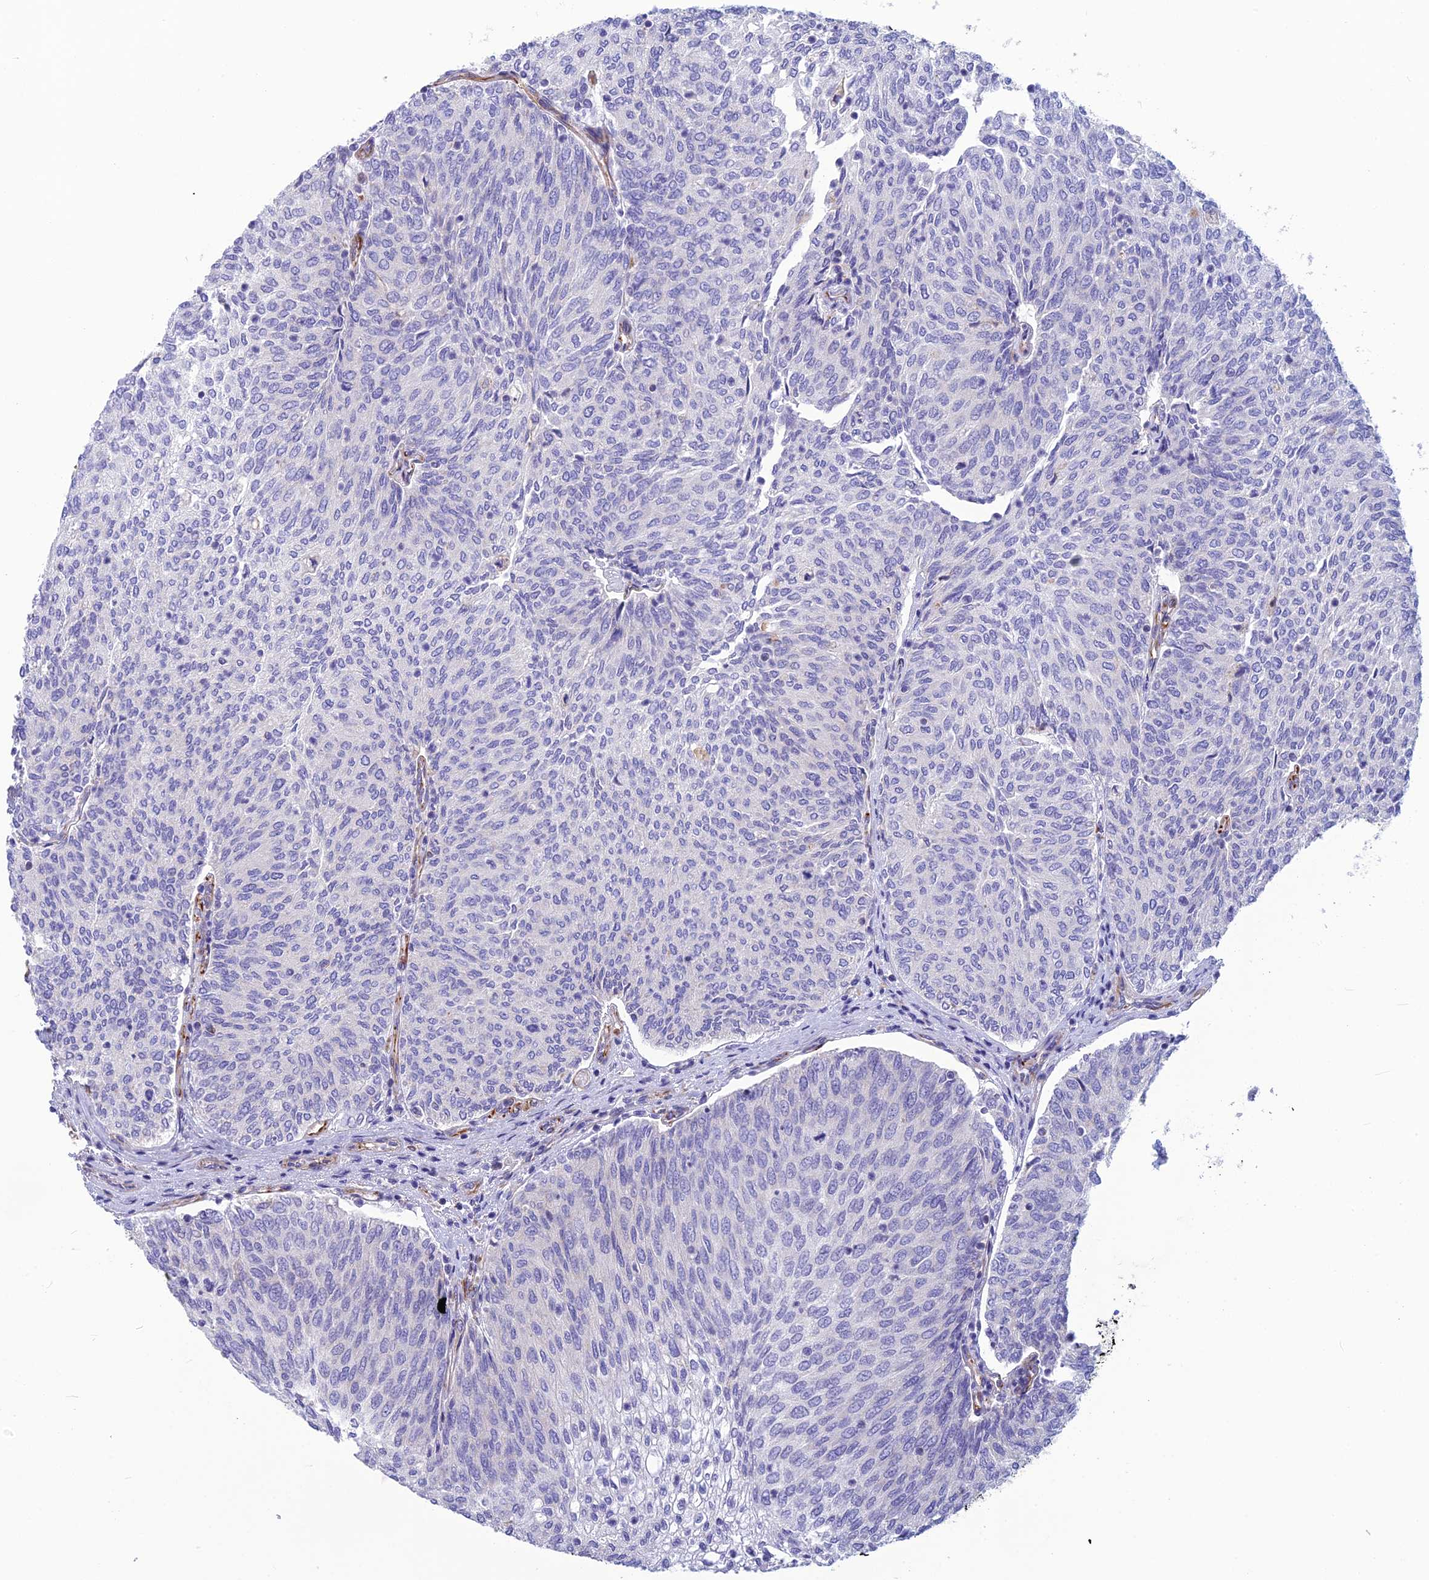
{"staining": {"intensity": "negative", "quantity": "none", "location": "none"}, "tissue": "urothelial cancer", "cell_type": "Tumor cells", "image_type": "cancer", "snomed": [{"axis": "morphology", "description": "Urothelial carcinoma, High grade"}, {"axis": "topography", "description": "Urinary bladder"}], "caption": "Immunohistochemical staining of human urothelial carcinoma (high-grade) shows no significant positivity in tumor cells.", "gene": "FBXL20", "patient": {"sex": "female", "age": 79}}